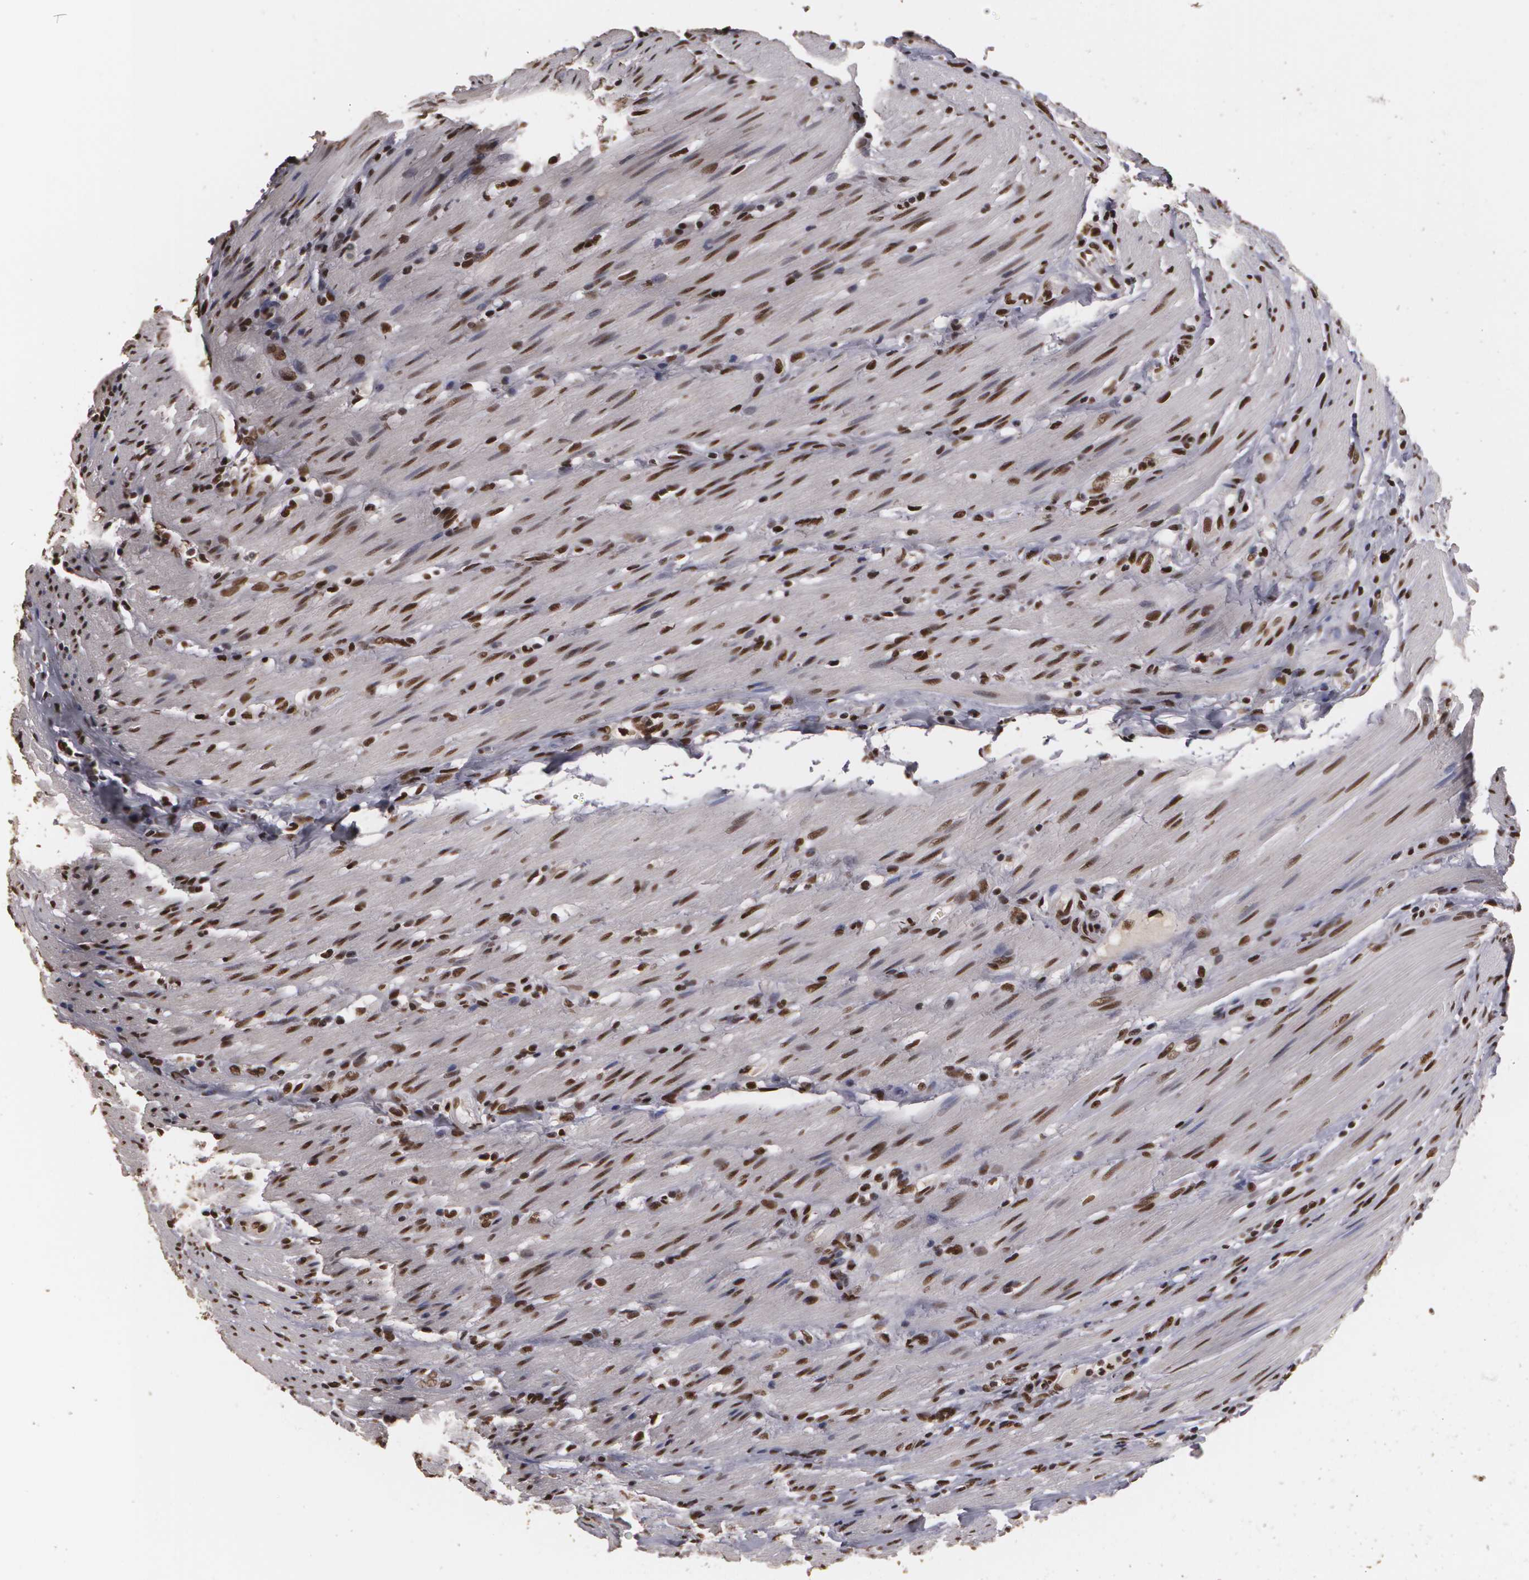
{"staining": {"intensity": "strong", "quantity": ">75%", "location": "cytoplasmic/membranous,nuclear"}, "tissue": "colorectal cancer", "cell_type": "Tumor cells", "image_type": "cancer", "snomed": [{"axis": "morphology", "description": "Adenocarcinoma, NOS"}, {"axis": "topography", "description": "Colon"}], "caption": "Immunohistochemical staining of human colorectal adenocarcinoma exhibits high levels of strong cytoplasmic/membranous and nuclear expression in approximately >75% of tumor cells. The protein of interest is shown in brown color, while the nuclei are stained blue.", "gene": "RCOR1", "patient": {"sex": "male", "age": 54}}